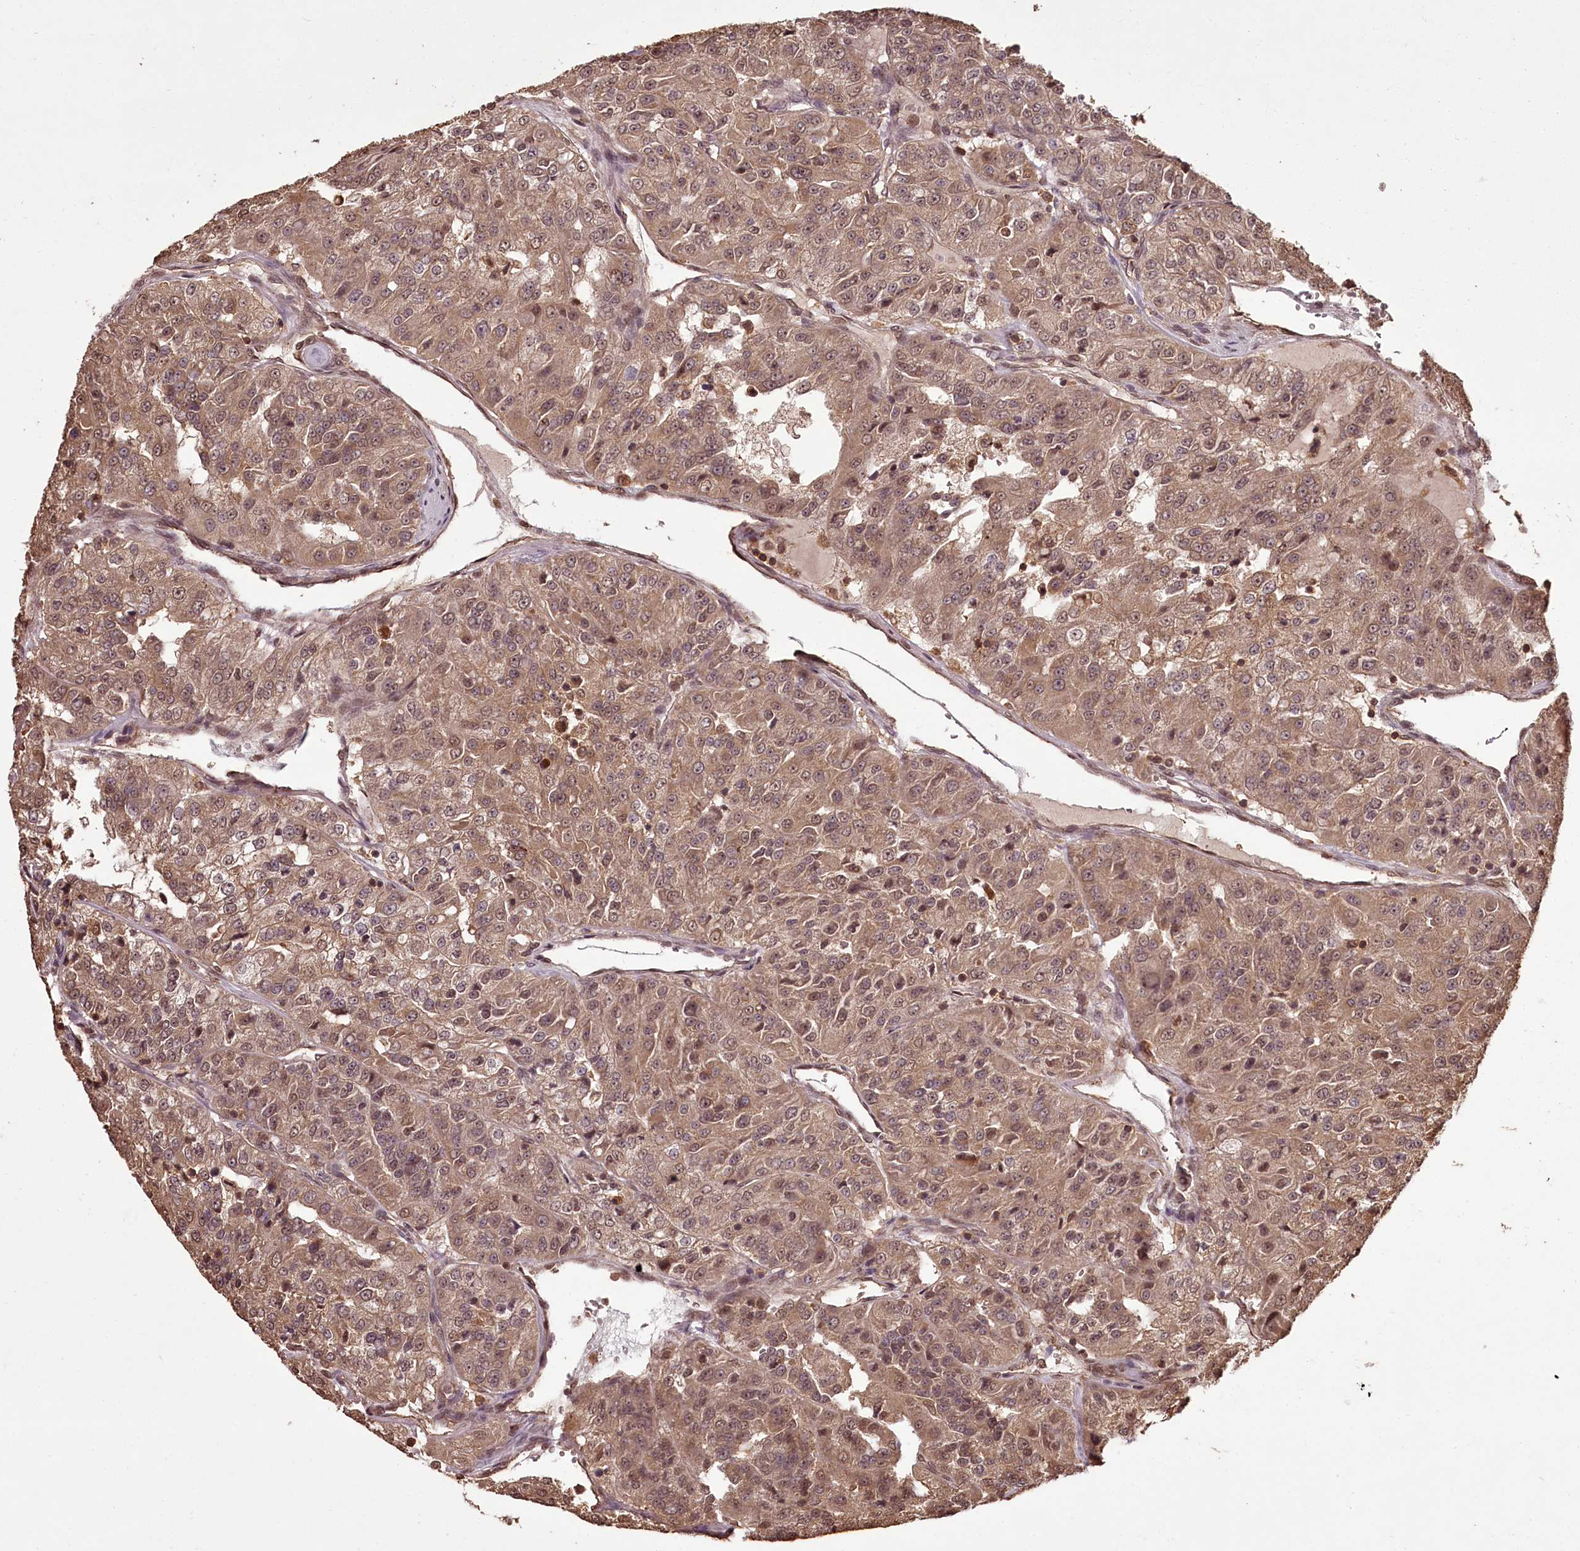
{"staining": {"intensity": "weak", "quantity": ">75%", "location": "cytoplasmic/membranous"}, "tissue": "renal cancer", "cell_type": "Tumor cells", "image_type": "cancer", "snomed": [{"axis": "morphology", "description": "Adenocarcinoma, NOS"}, {"axis": "topography", "description": "Kidney"}], "caption": "An image showing weak cytoplasmic/membranous positivity in approximately >75% of tumor cells in renal cancer (adenocarcinoma), as visualized by brown immunohistochemical staining.", "gene": "NPRL2", "patient": {"sex": "female", "age": 63}}